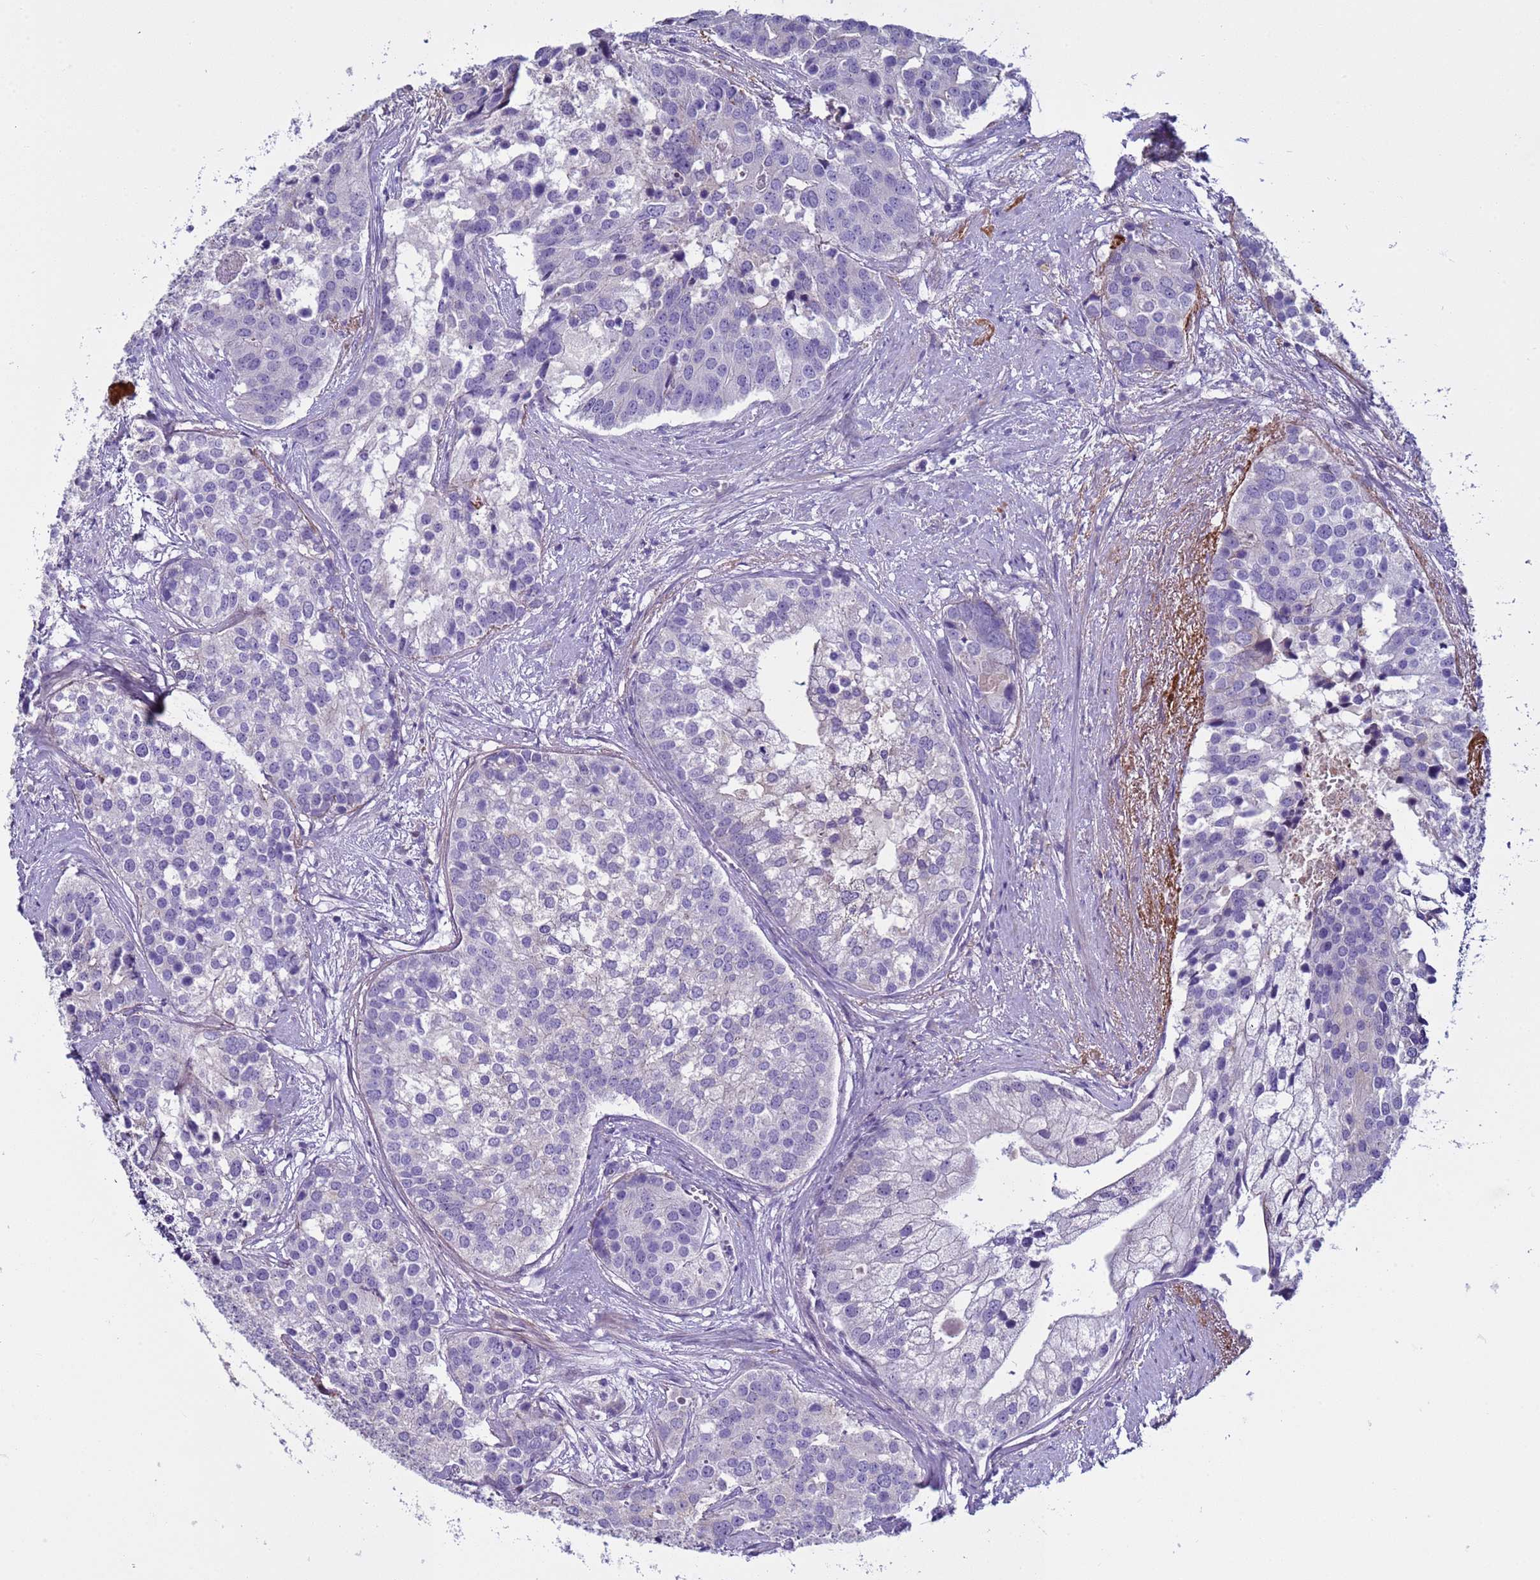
{"staining": {"intensity": "negative", "quantity": "none", "location": "none"}, "tissue": "prostate cancer", "cell_type": "Tumor cells", "image_type": "cancer", "snomed": [{"axis": "morphology", "description": "Adenocarcinoma, High grade"}, {"axis": "topography", "description": "Prostate"}], "caption": "This is an immunohistochemistry (IHC) histopathology image of prostate adenocarcinoma (high-grade). There is no expression in tumor cells.", "gene": "TRIM51", "patient": {"sex": "male", "age": 62}}